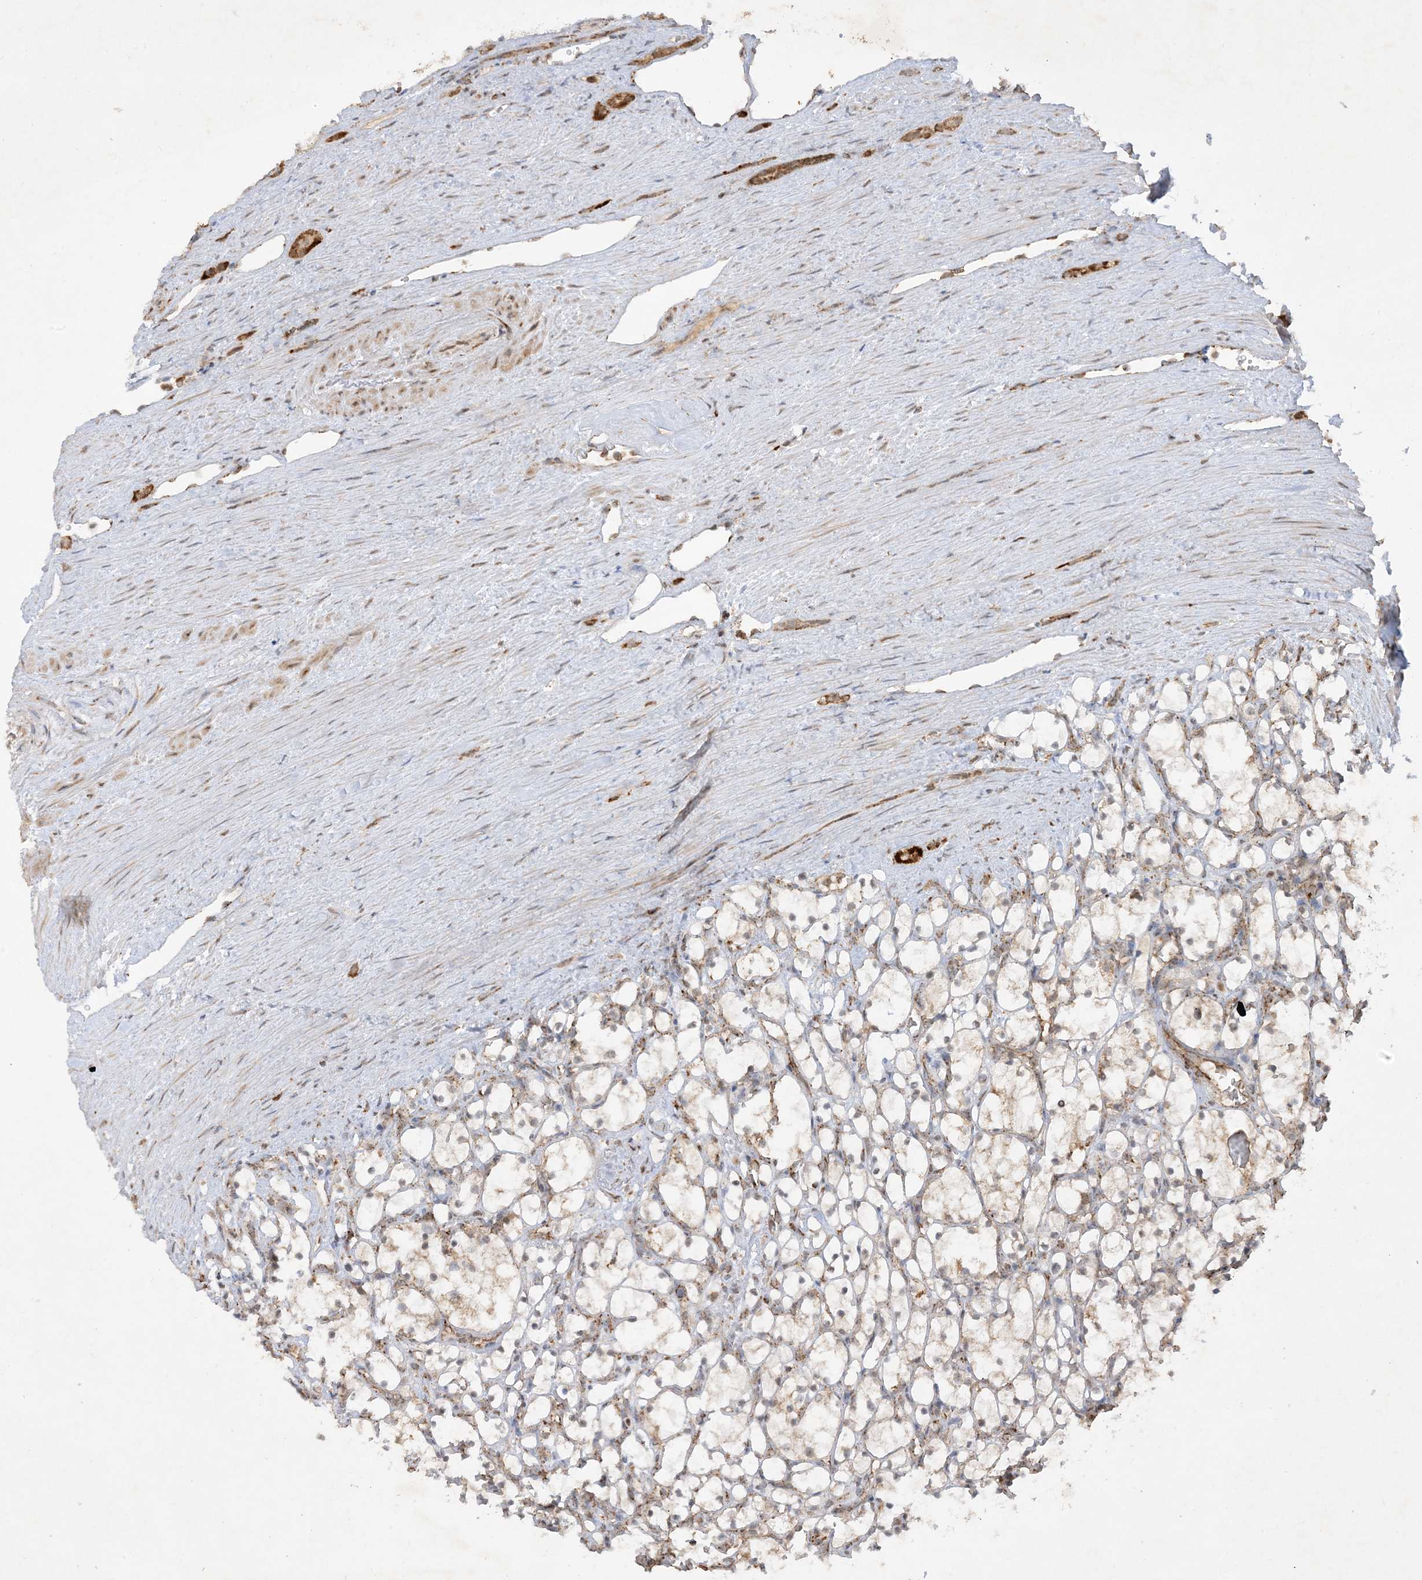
{"staining": {"intensity": "weak", "quantity": "<25%", "location": "cytoplasmic/membranous"}, "tissue": "renal cancer", "cell_type": "Tumor cells", "image_type": "cancer", "snomed": [{"axis": "morphology", "description": "Adenocarcinoma, NOS"}, {"axis": "topography", "description": "Kidney"}], "caption": "Tumor cells are negative for protein expression in human renal adenocarcinoma.", "gene": "NDUFAF3", "patient": {"sex": "female", "age": 69}}